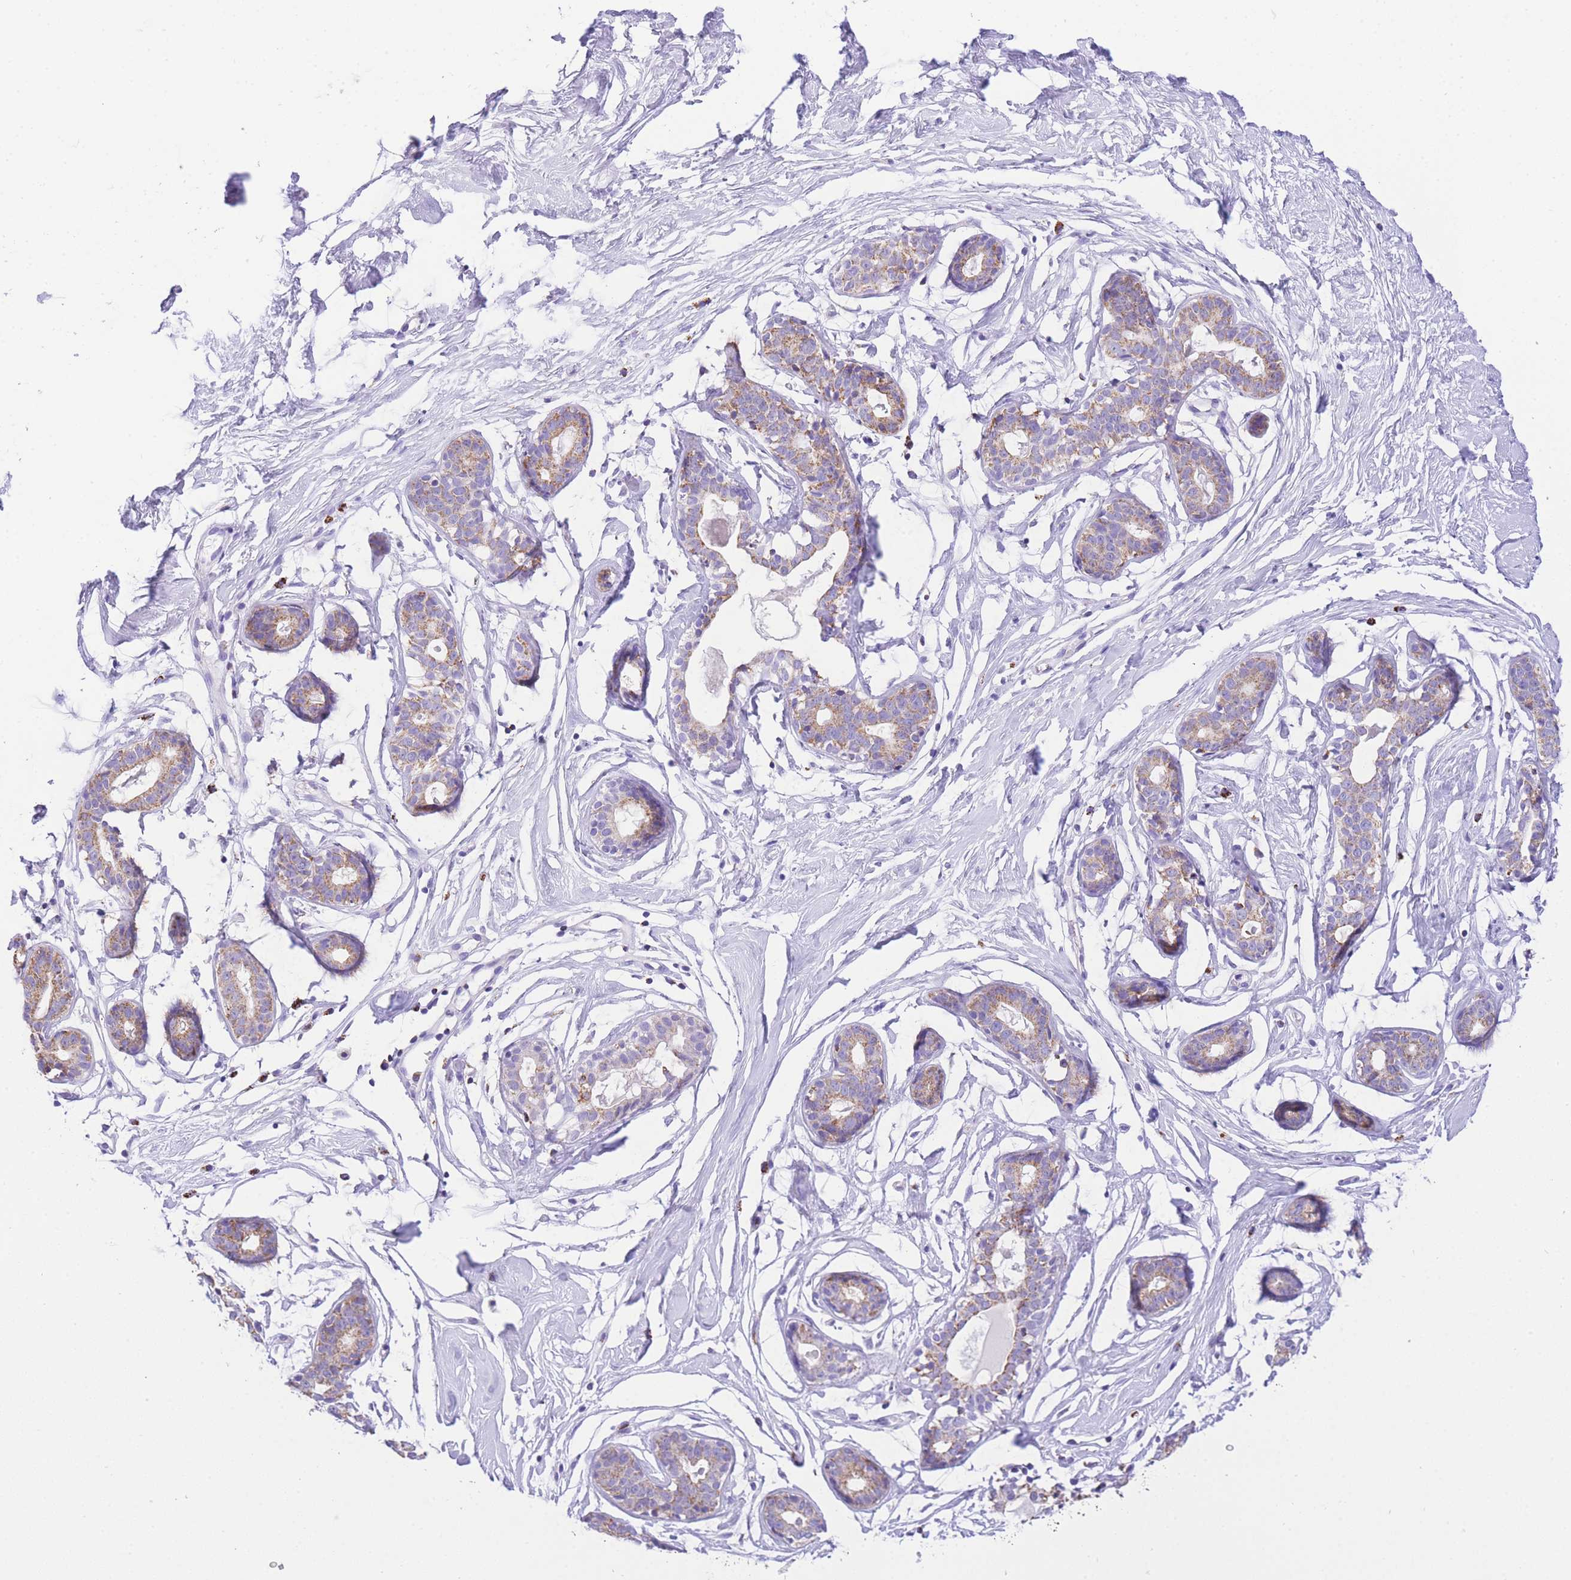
{"staining": {"intensity": "negative", "quantity": "none", "location": "none"}, "tissue": "breast", "cell_type": "Adipocytes", "image_type": "normal", "snomed": [{"axis": "morphology", "description": "Normal tissue, NOS"}, {"axis": "morphology", "description": "Adenoma, NOS"}, {"axis": "topography", "description": "Breast"}], "caption": "Unremarkable breast was stained to show a protein in brown. There is no significant staining in adipocytes.", "gene": "NKD2", "patient": {"sex": "female", "age": 23}}